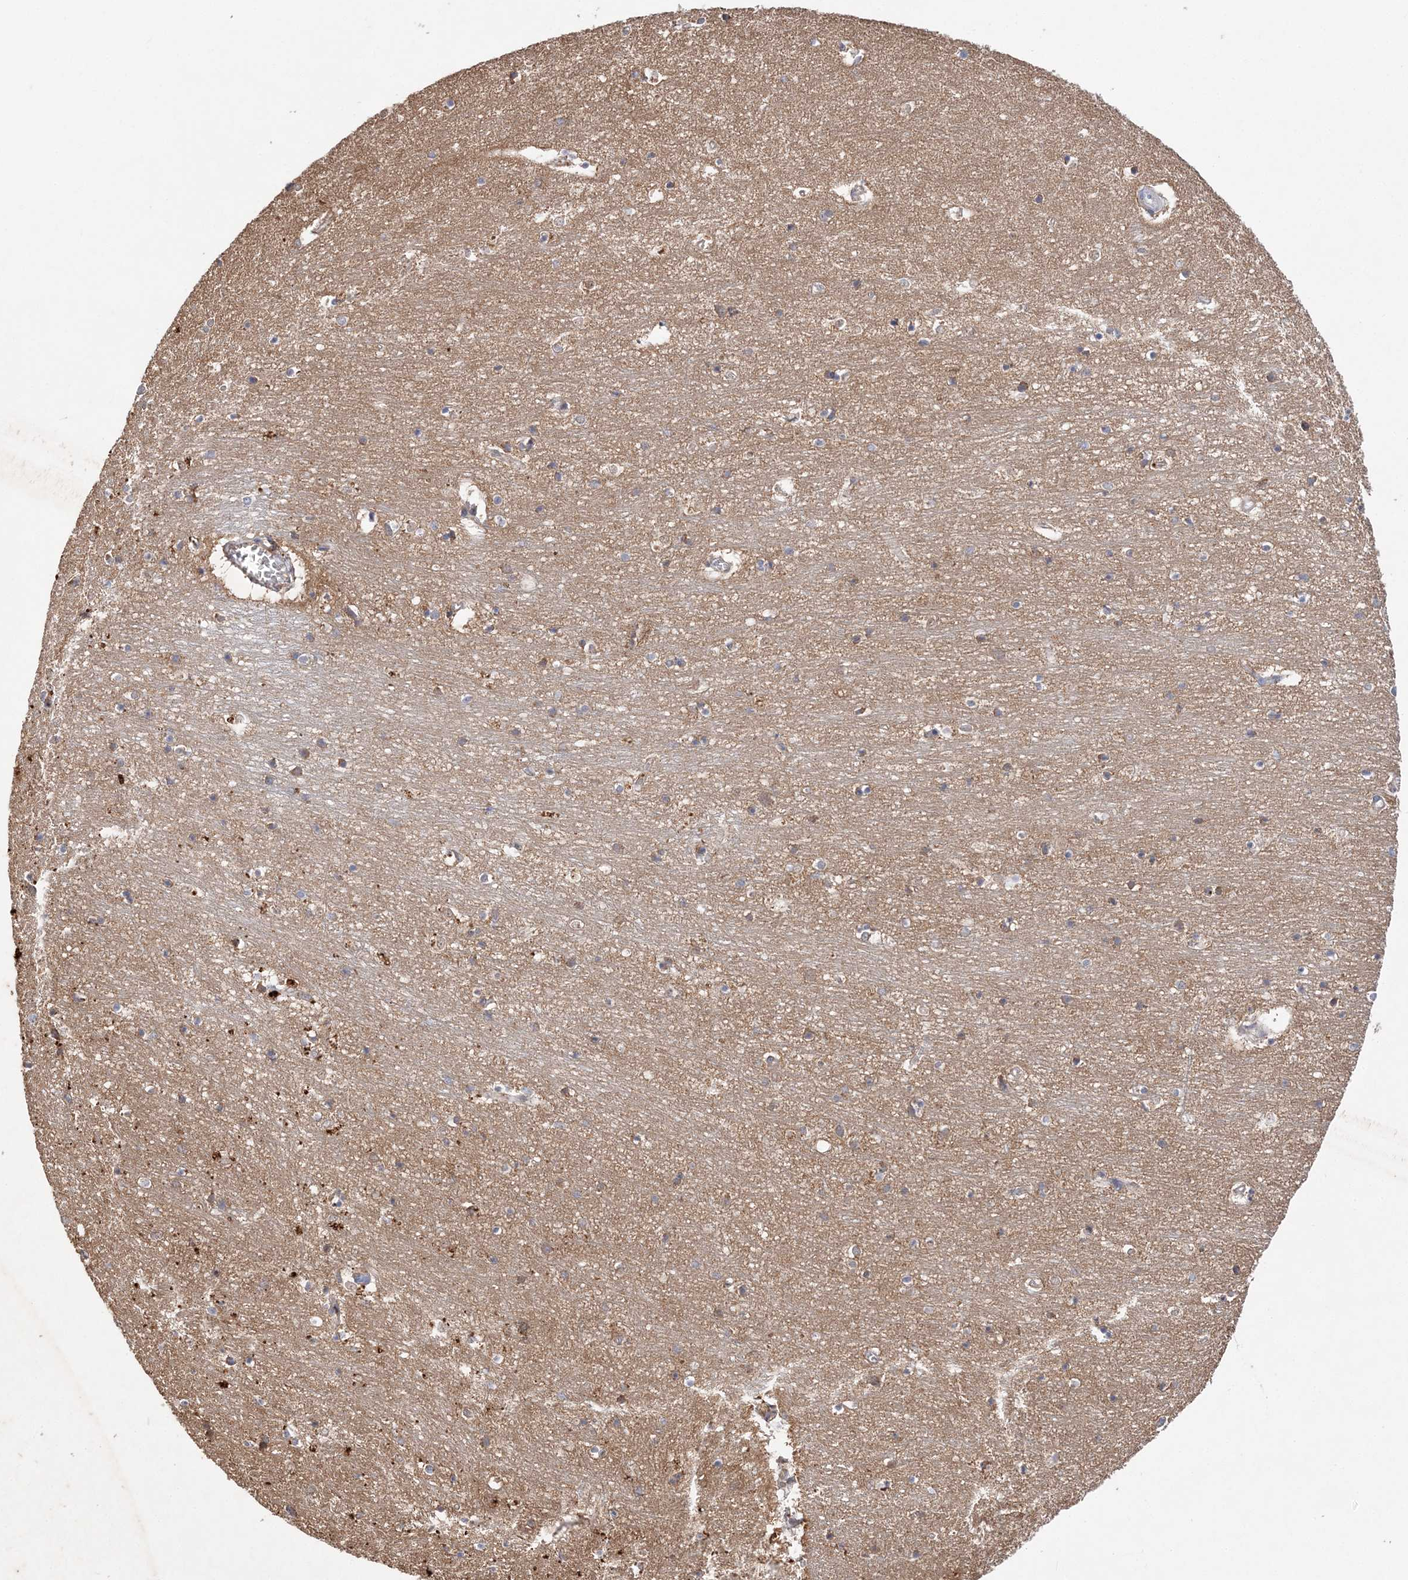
{"staining": {"intensity": "weak", "quantity": "25%-75%", "location": "cytoplasmic/membranous"}, "tissue": "hippocampus", "cell_type": "Glial cells", "image_type": "normal", "snomed": [{"axis": "morphology", "description": "Normal tissue, NOS"}, {"axis": "topography", "description": "Hippocampus"}], "caption": "This is a micrograph of immunohistochemistry staining of benign hippocampus, which shows weak positivity in the cytoplasmic/membranous of glial cells.", "gene": "TTC32", "patient": {"sex": "female", "age": 64}}